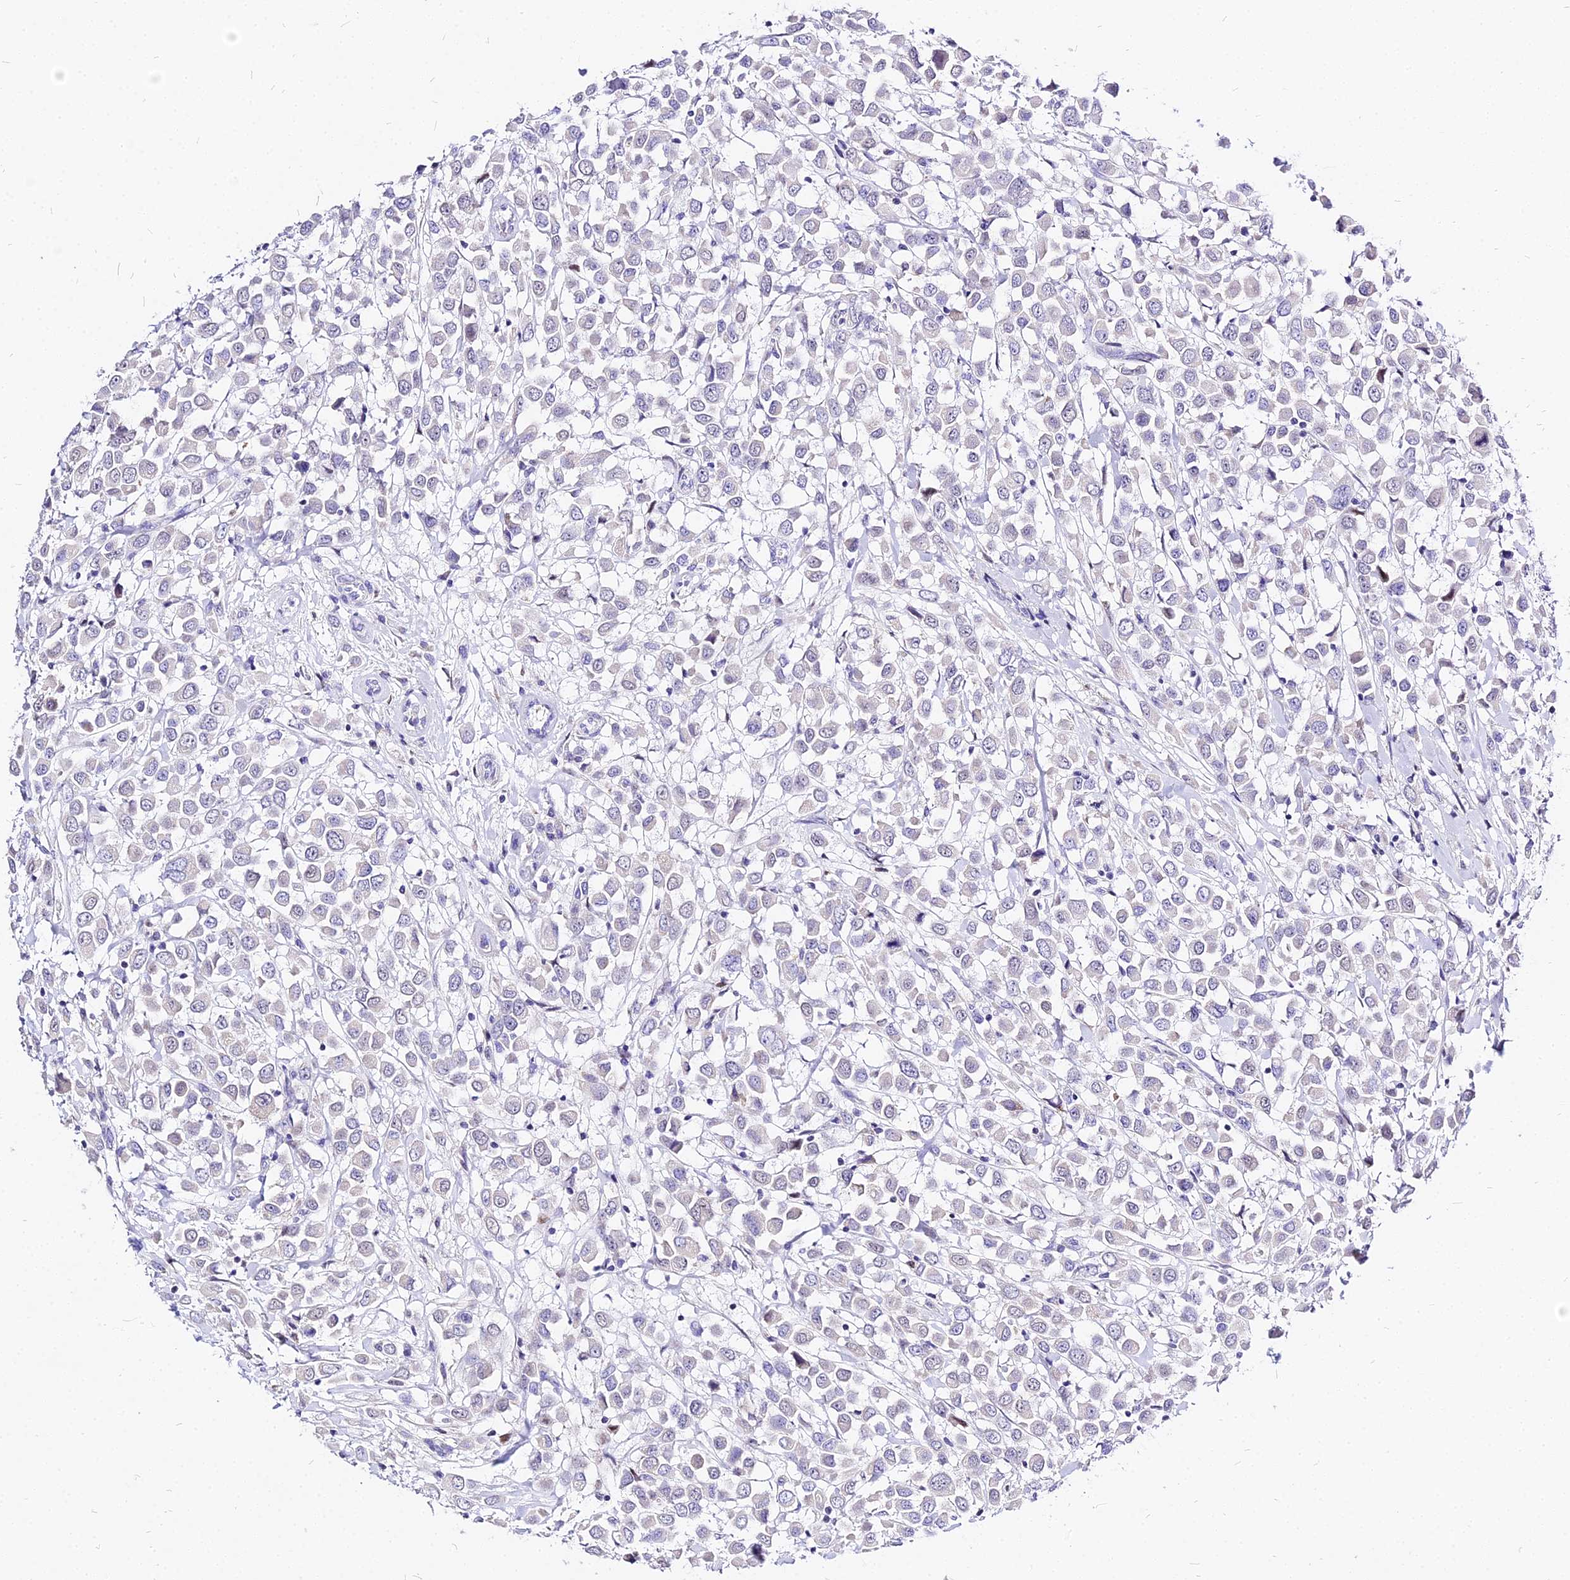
{"staining": {"intensity": "negative", "quantity": "none", "location": "none"}, "tissue": "breast cancer", "cell_type": "Tumor cells", "image_type": "cancer", "snomed": [{"axis": "morphology", "description": "Duct carcinoma"}, {"axis": "topography", "description": "Breast"}], "caption": "DAB immunohistochemical staining of invasive ductal carcinoma (breast) reveals no significant staining in tumor cells.", "gene": "CARD18", "patient": {"sex": "female", "age": 61}}